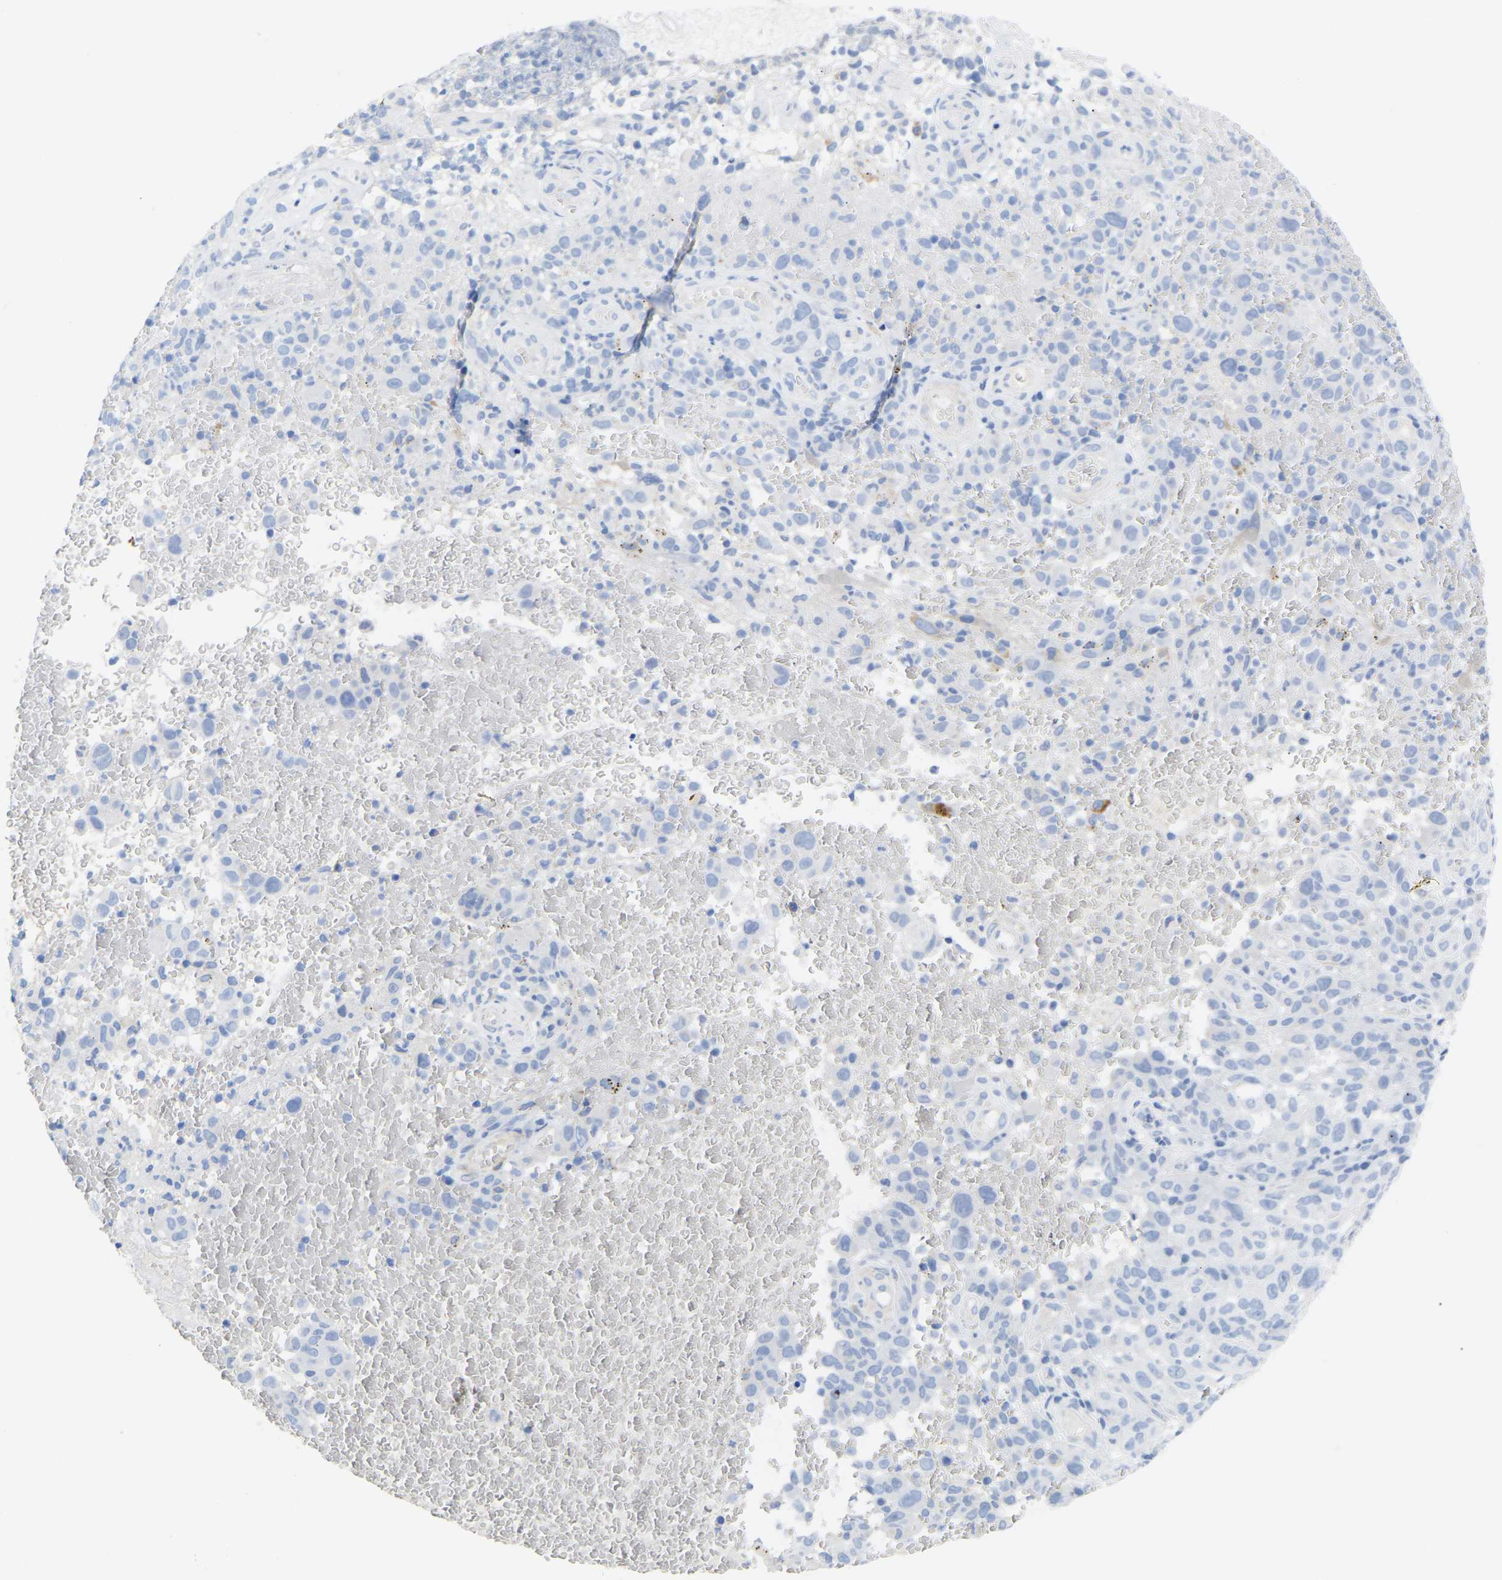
{"staining": {"intensity": "negative", "quantity": "none", "location": "none"}, "tissue": "melanoma", "cell_type": "Tumor cells", "image_type": "cancer", "snomed": [{"axis": "morphology", "description": "Malignant melanoma, NOS"}, {"axis": "topography", "description": "Skin"}], "caption": "Melanoma was stained to show a protein in brown. There is no significant staining in tumor cells.", "gene": "AMPH", "patient": {"sex": "female", "age": 82}}